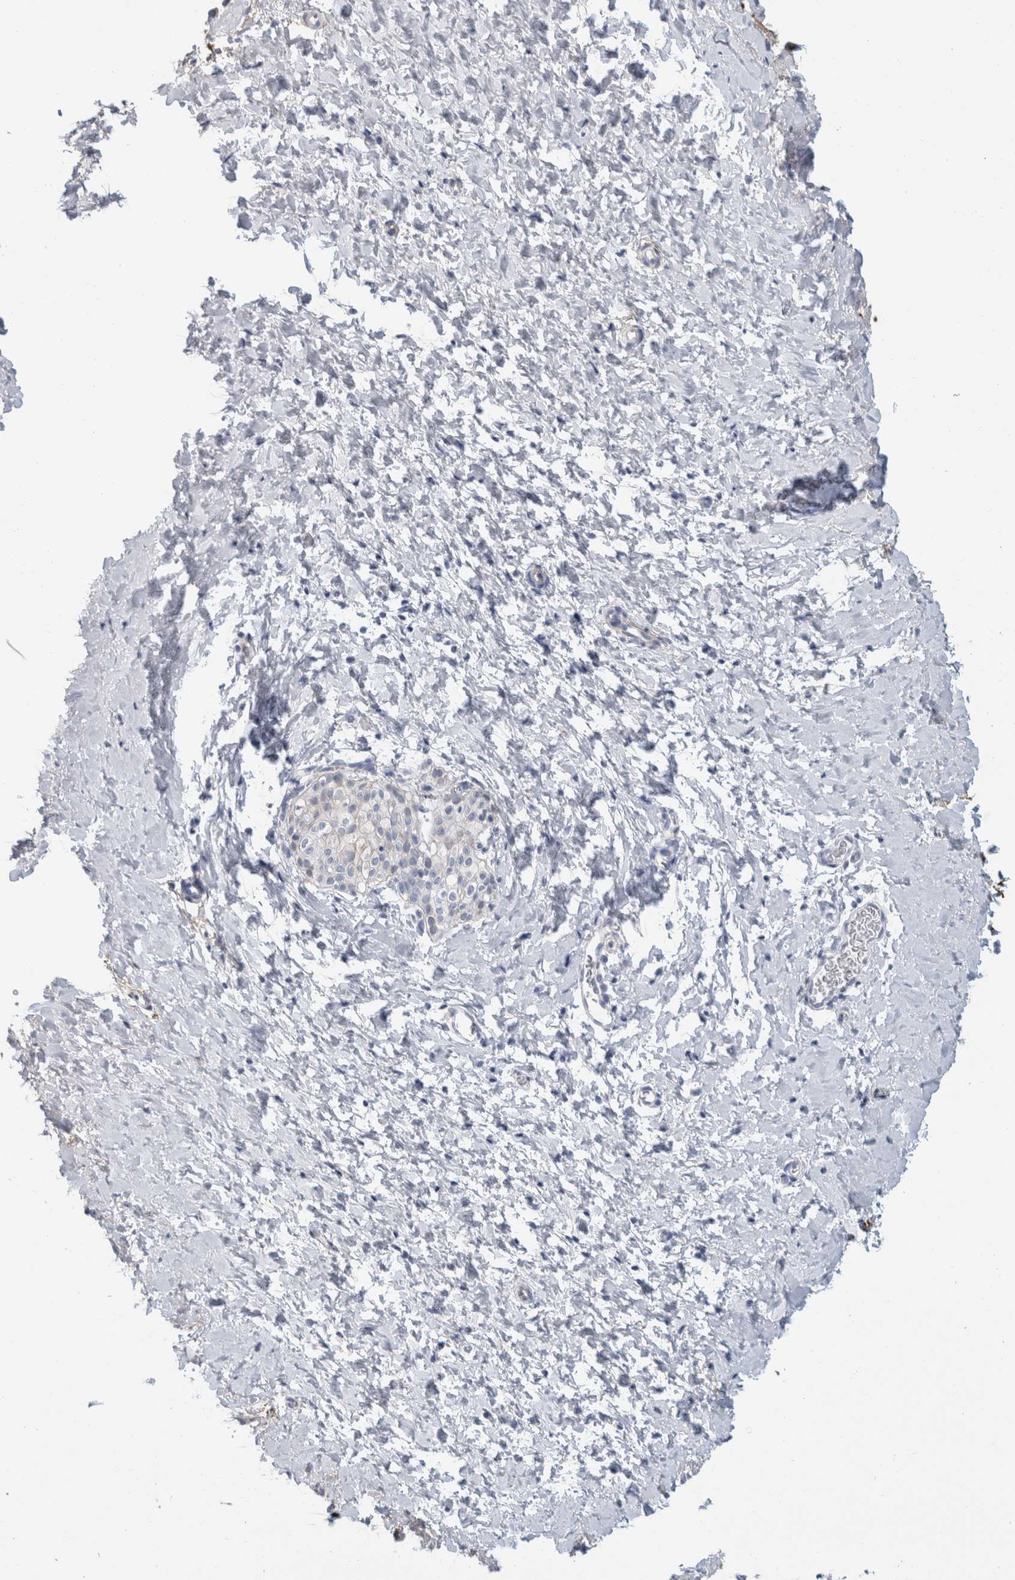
{"staining": {"intensity": "negative", "quantity": "none", "location": "none"}, "tissue": "smooth muscle", "cell_type": "Smooth muscle cells", "image_type": "normal", "snomed": [{"axis": "morphology", "description": "Normal tissue, NOS"}, {"axis": "topography", "description": "Smooth muscle"}], "caption": "Immunohistochemistry photomicrograph of benign smooth muscle: human smooth muscle stained with DAB (3,3'-diaminobenzidine) shows no significant protein expression in smooth muscle cells.", "gene": "CD55", "patient": {"sex": "male", "age": 16}}